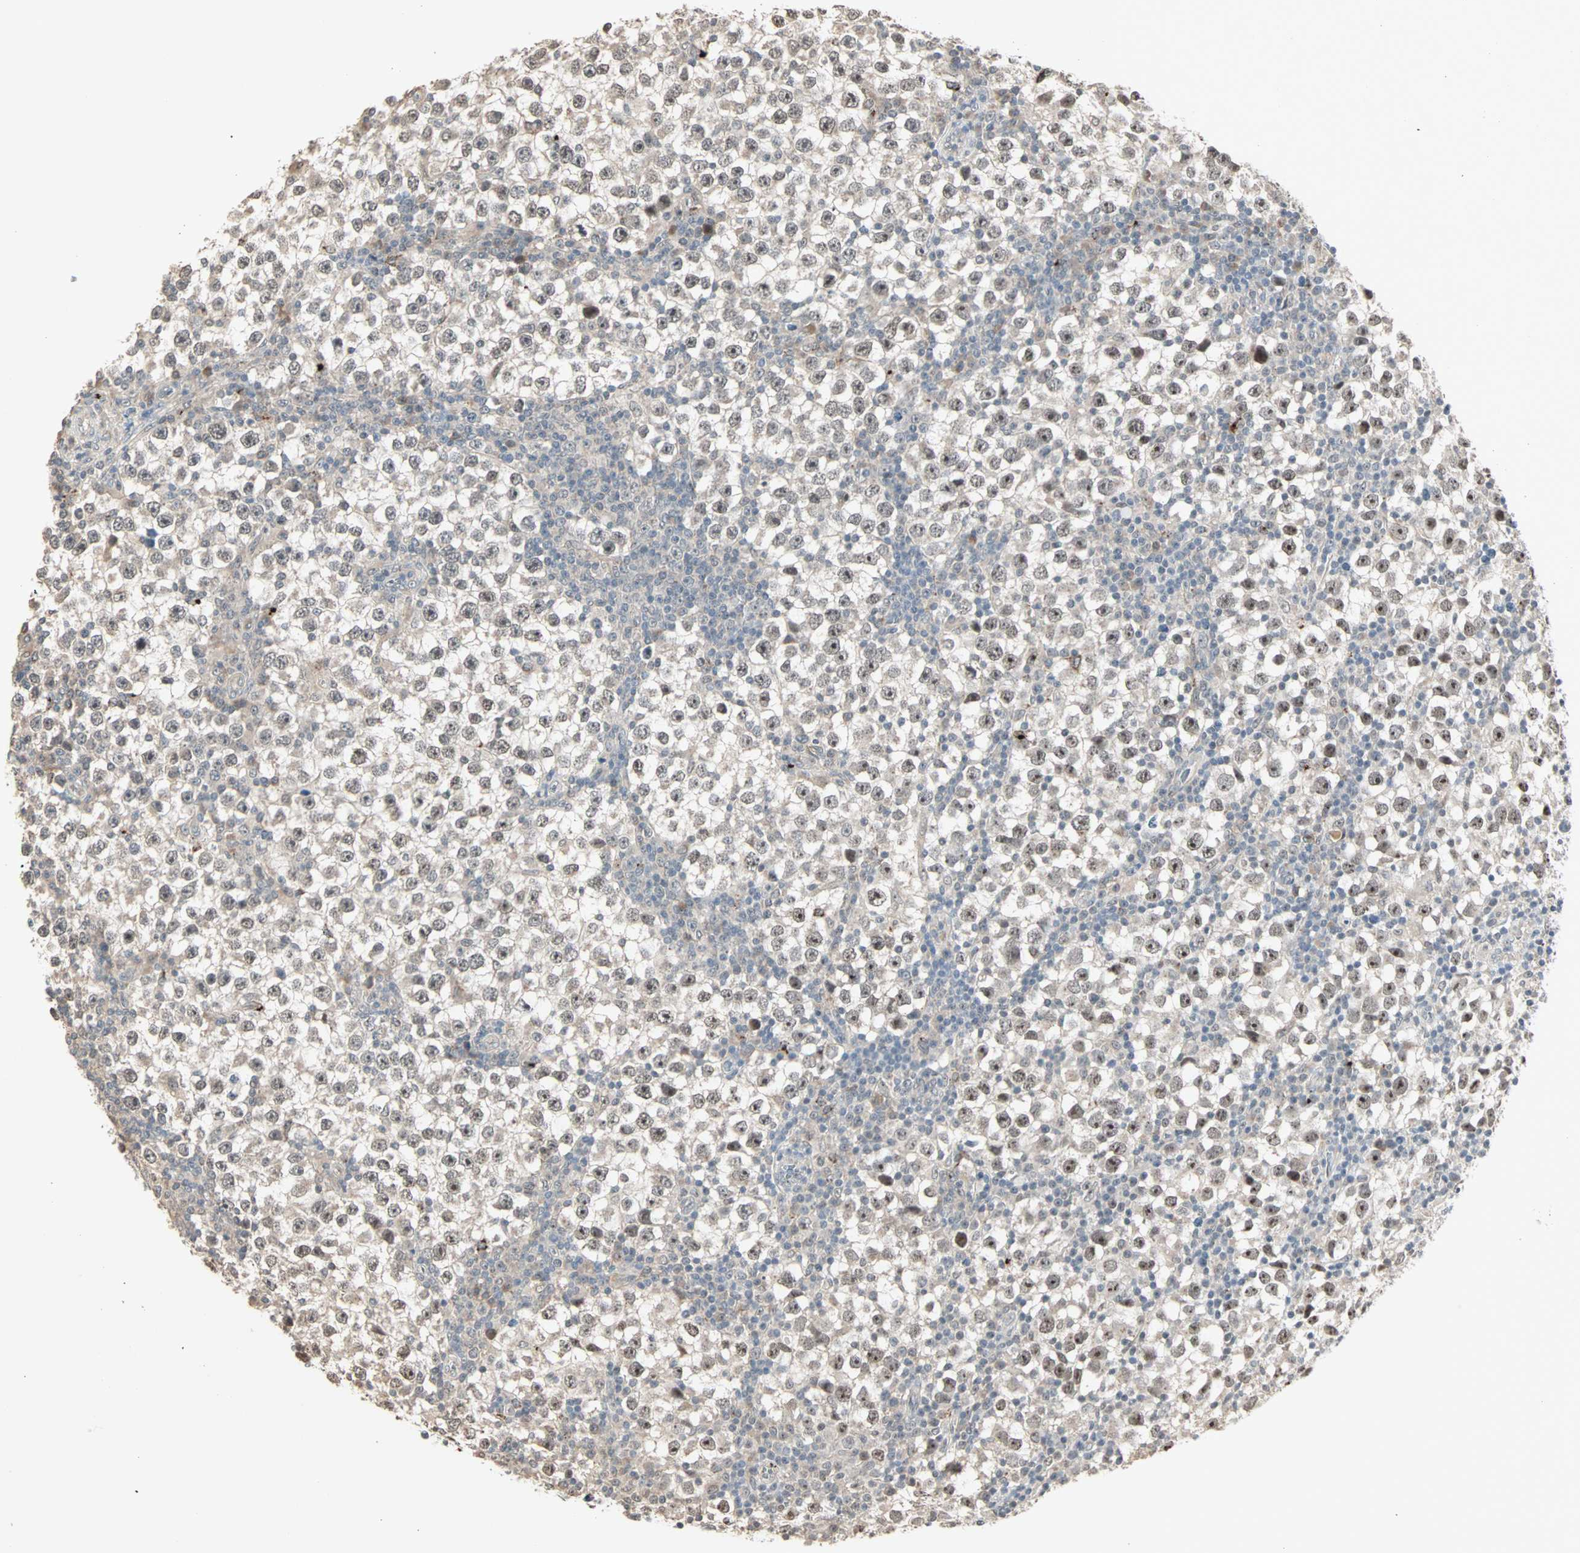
{"staining": {"intensity": "moderate", "quantity": ">75%", "location": "cytoplasmic/membranous,nuclear"}, "tissue": "testis cancer", "cell_type": "Tumor cells", "image_type": "cancer", "snomed": [{"axis": "morphology", "description": "Seminoma, NOS"}, {"axis": "topography", "description": "Testis"}], "caption": "Immunohistochemical staining of human seminoma (testis) reveals medium levels of moderate cytoplasmic/membranous and nuclear protein expression in approximately >75% of tumor cells.", "gene": "KDM4A", "patient": {"sex": "male", "age": 65}}